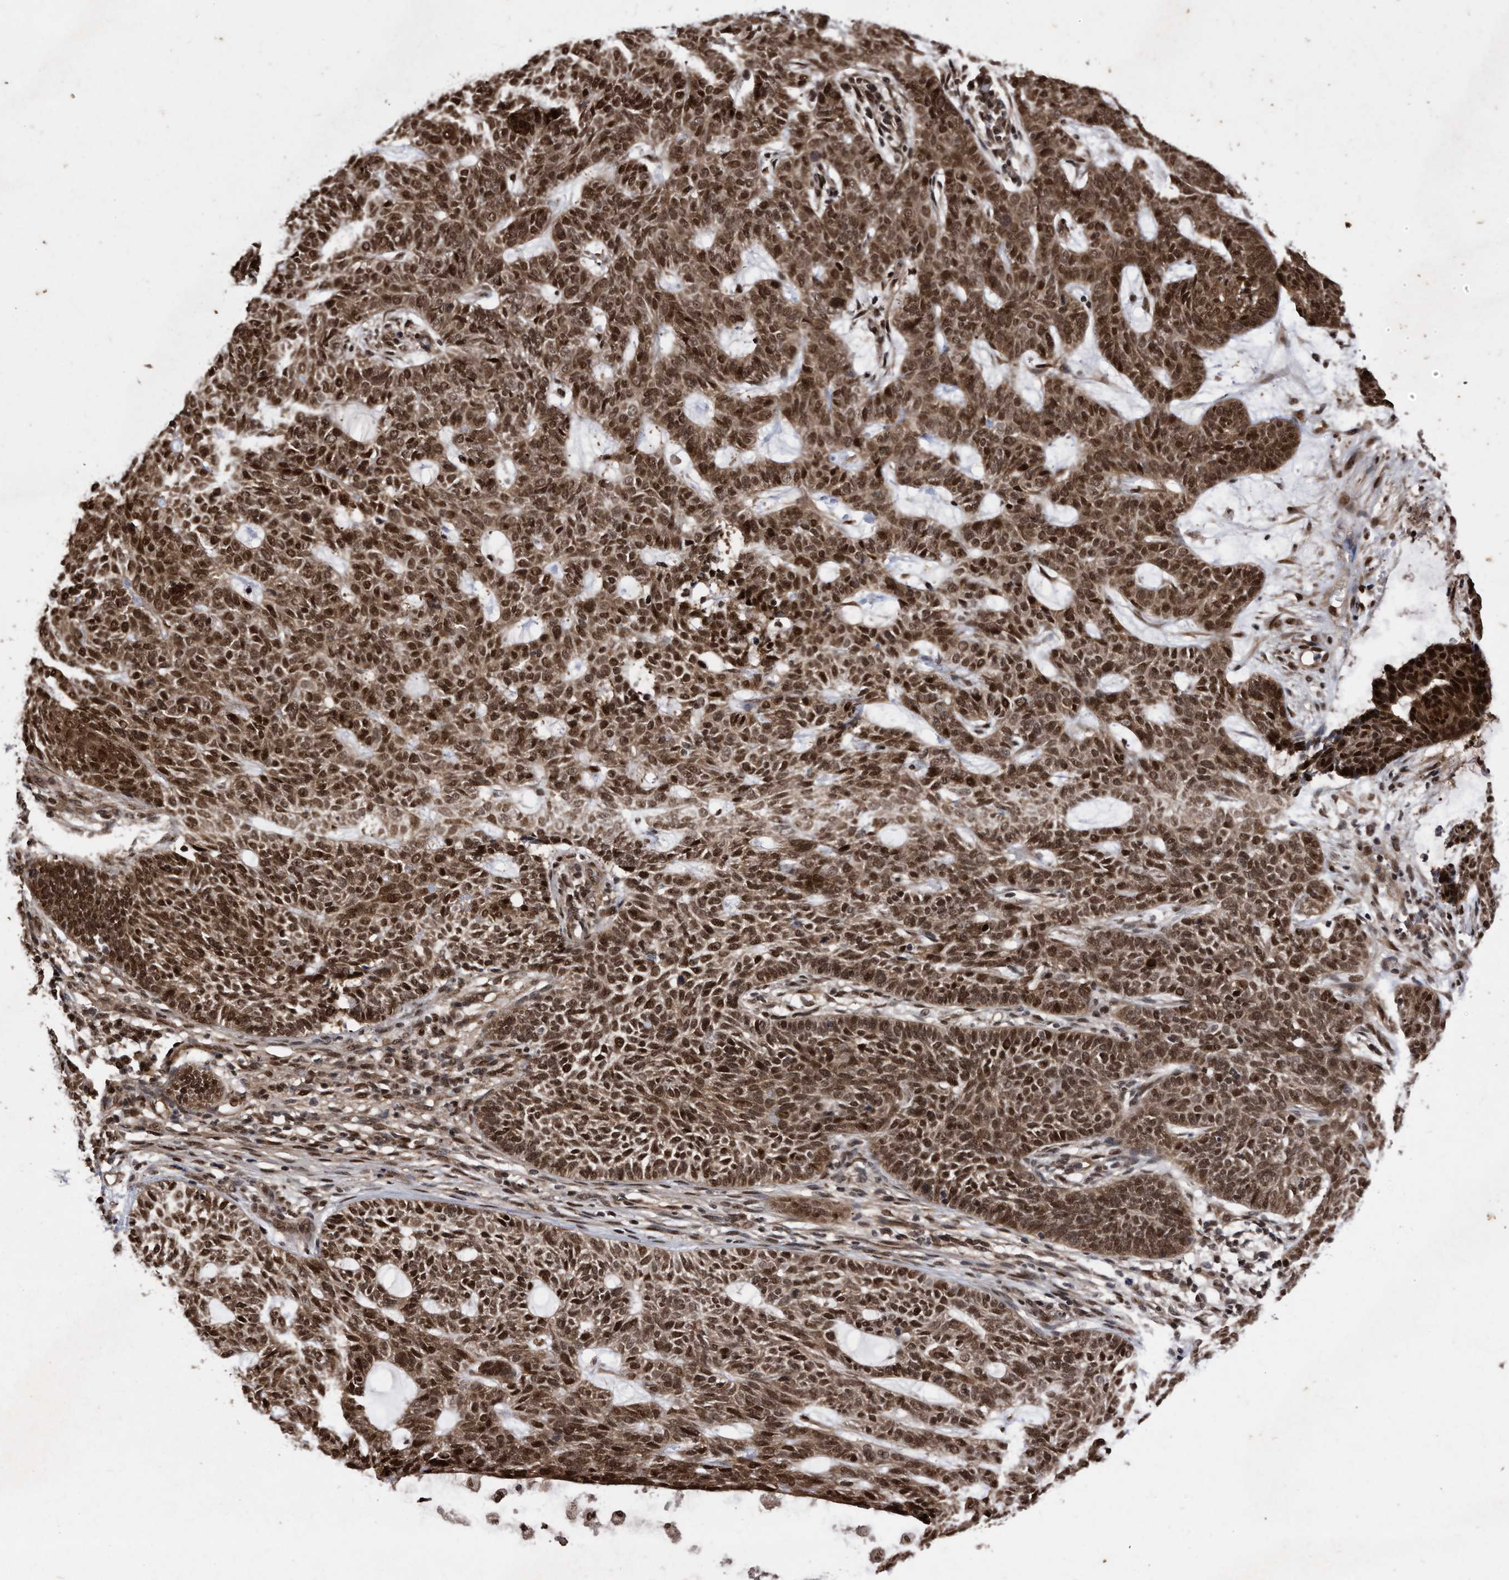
{"staining": {"intensity": "strong", "quantity": ">75%", "location": "cytoplasmic/membranous,nuclear"}, "tissue": "skin cancer", "cell_type": "Tumor cells", "image_type": "cancer", "snomed": [{"axis": "morphology", "description": "Basal cell carcinoma"}, {"axis": "topography", "description": "Skin"}], "caption": "Tumor cells display high levels of strong cytoplasmic/membranous and nuclear positivity in approximately >75% of cells in basal cell carcinoma (skin). The staining was performed using DAB, with brown indicating positive protein expression. Nuclei are stained blue with hematoxylin.", "gene": "RAD23B", "patient": {"sex": "male", "age": 87}}